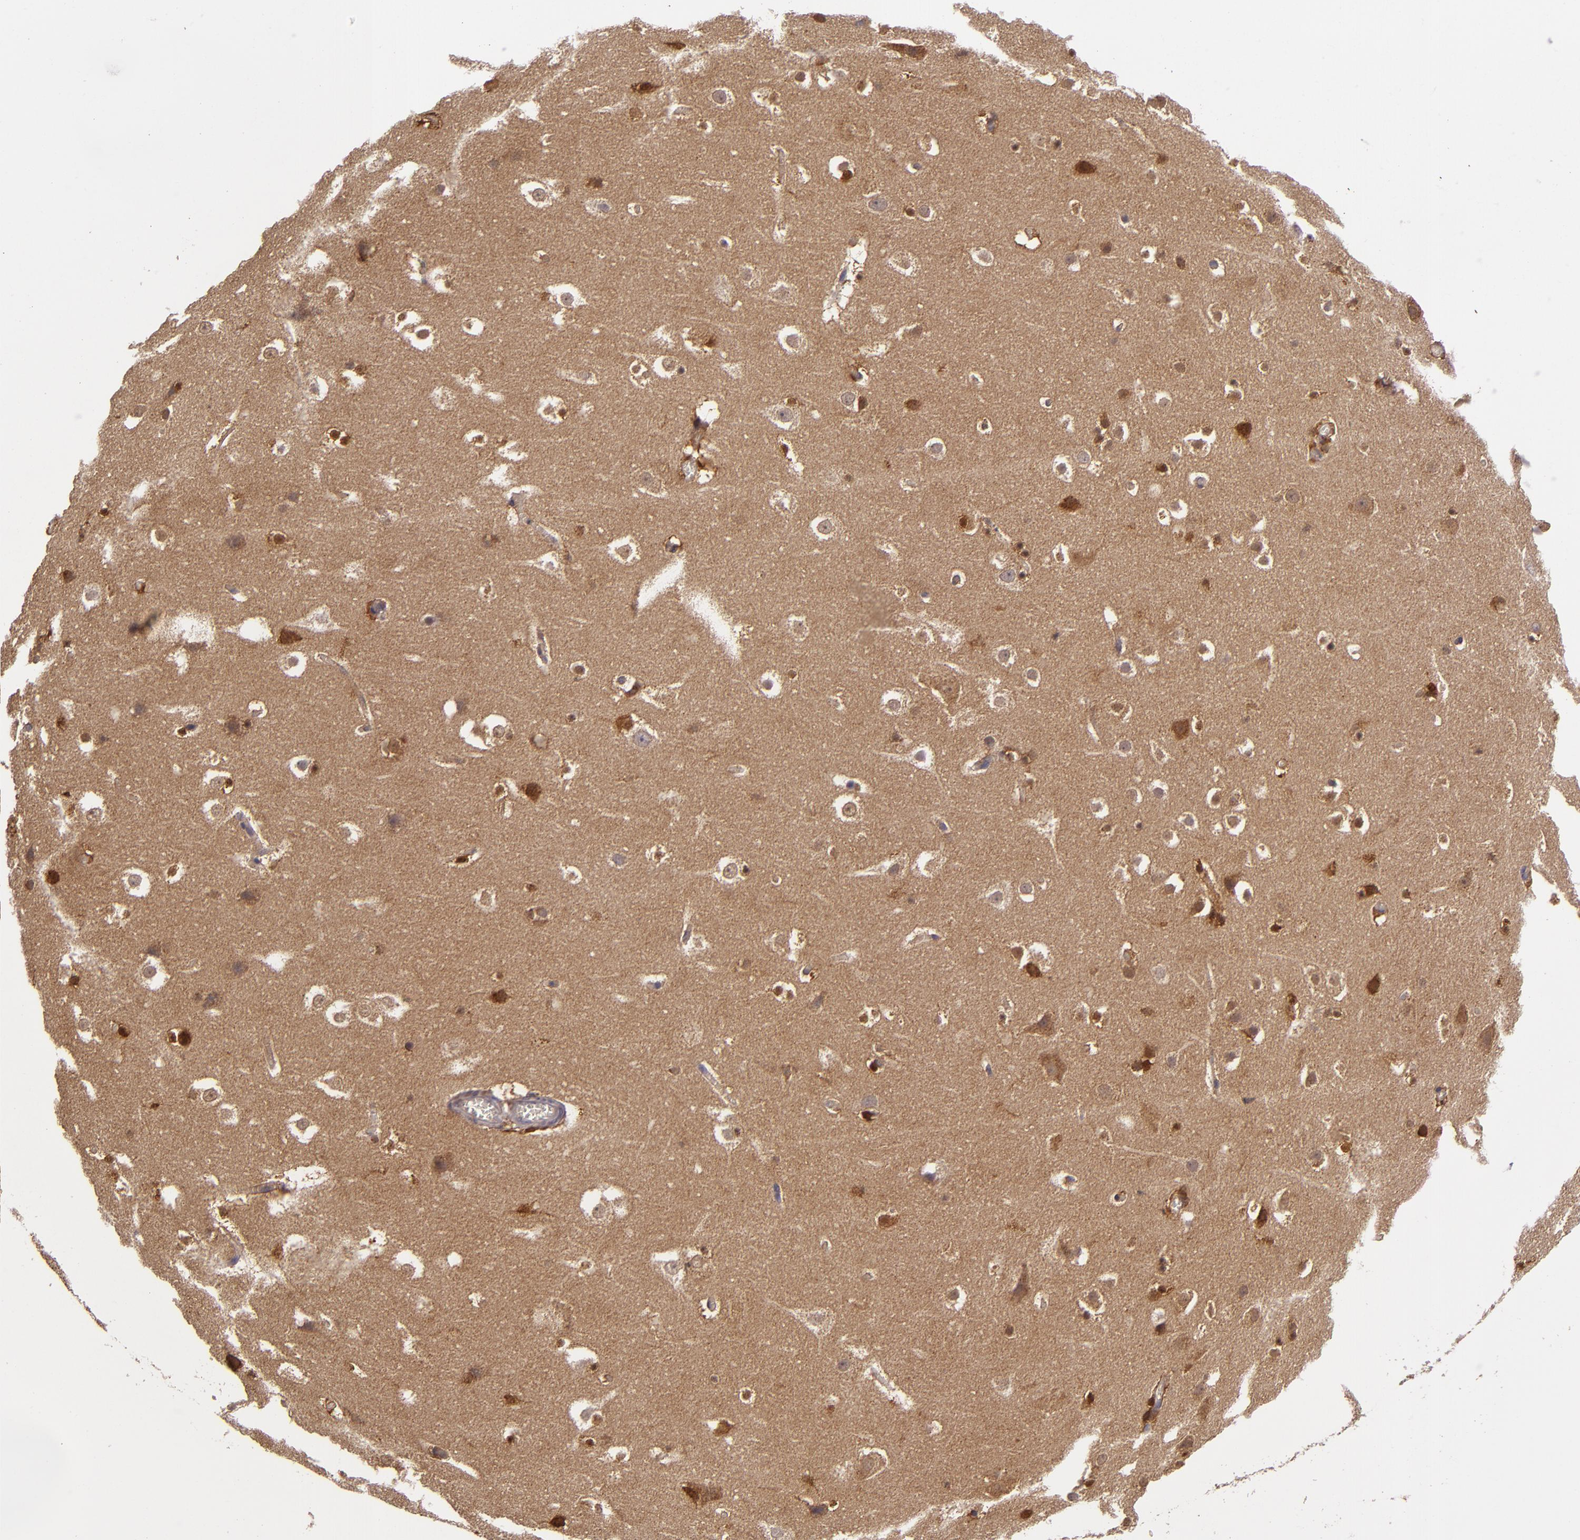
{"staining": {"intensity": "moderate", "quantity": "25%-75%", "location": "cytoplasmic/membranous,nuclear"}, "tissue": "hippocampus", "cell_type": "Glial cells", "image_type": "normal", "snomed": [{"axis": "morphology", "description": "Normal tissue, NOS"}, {"axis": "topography", "description": "Hippocampus"}], "caption": "Immunohistochemical staining of normal human hippocampus reveals medium levels of moderate cytoplasmic/membranous,nuclear staining in approximately 25%-75% of glial cells.", "gene": "FHIT", "patient": {"sex": "male", "age": 45}}